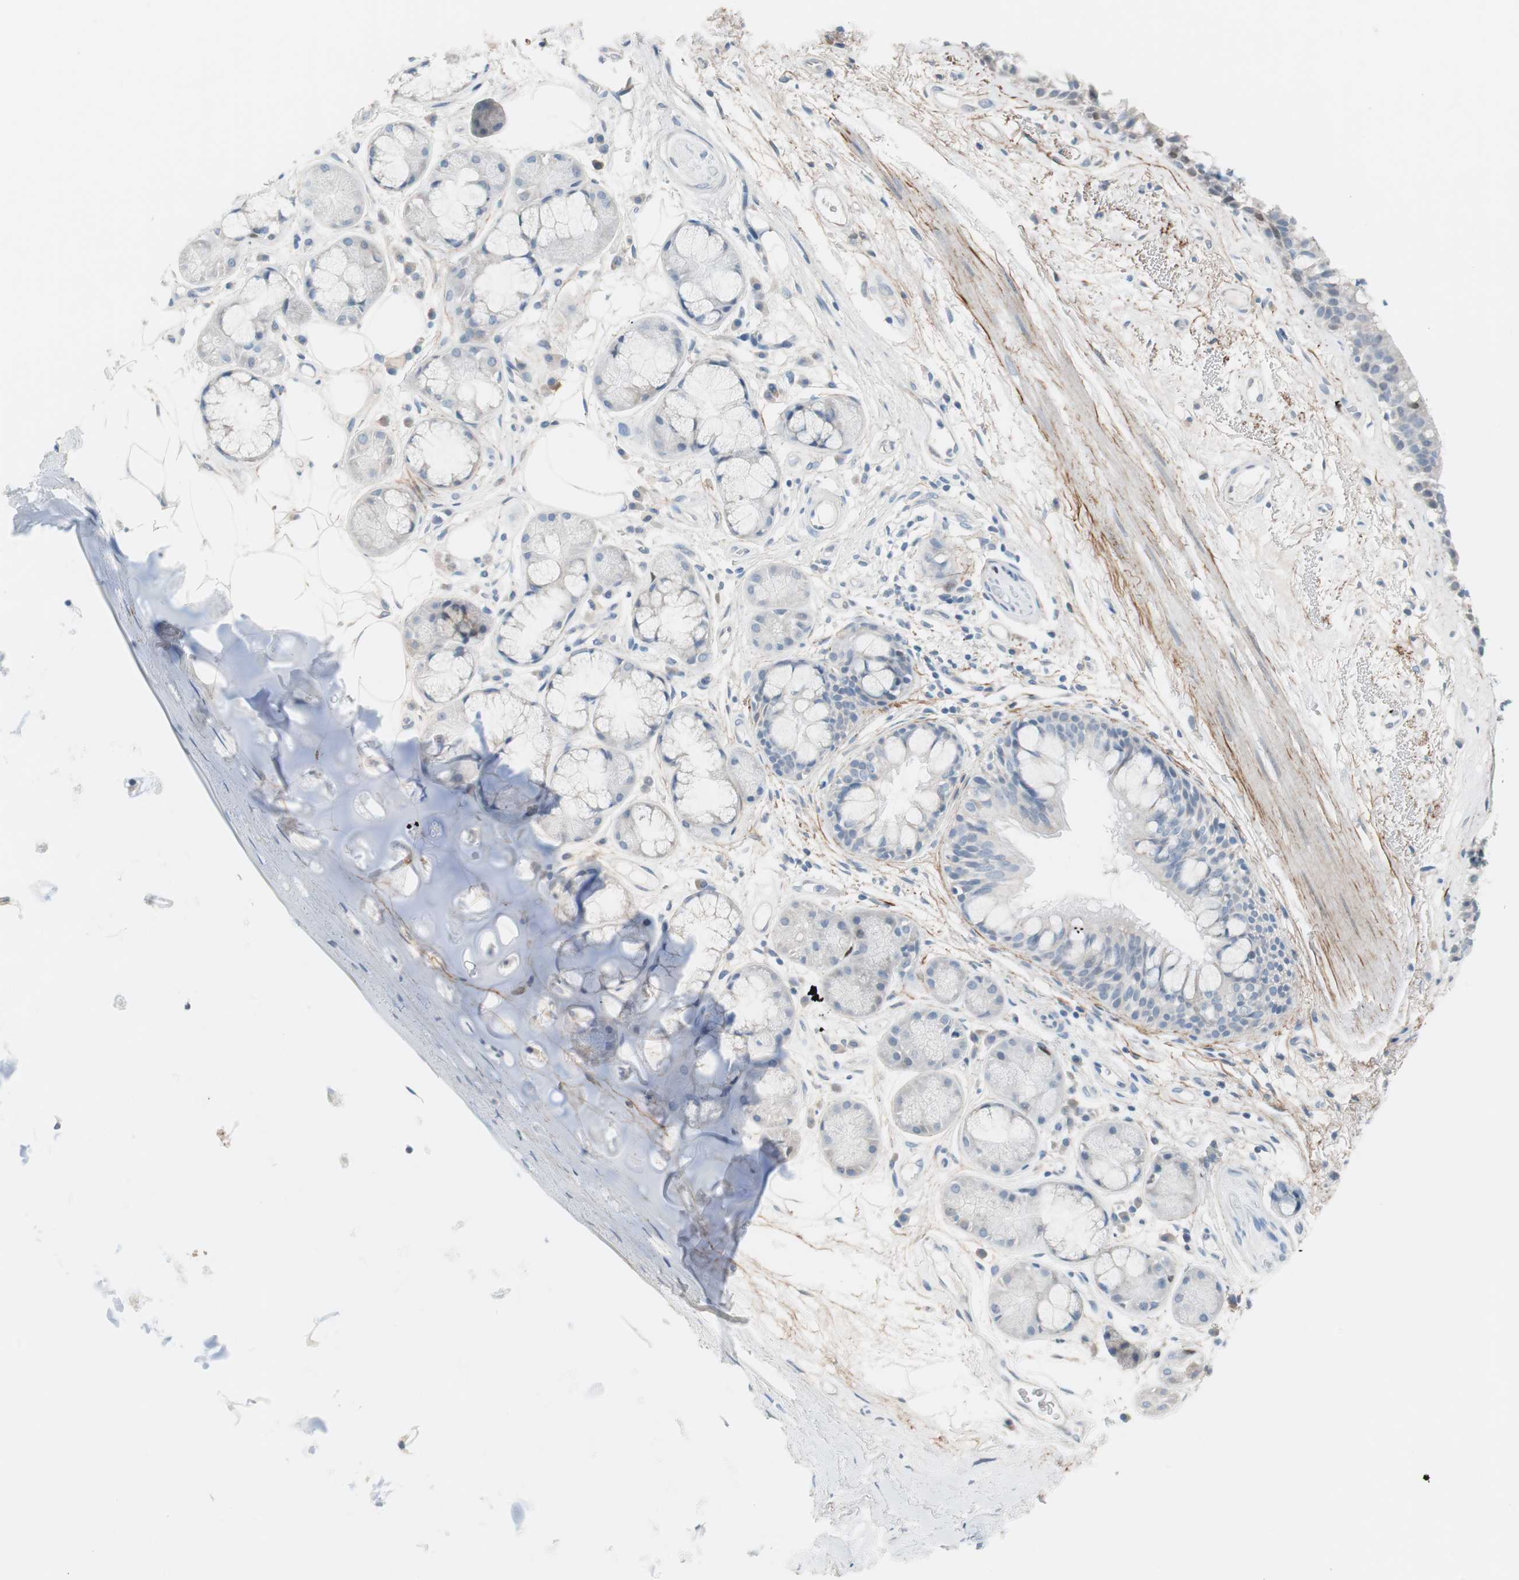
{"staining": {"intensity": "negative", "quantity": "none", "location": "none"}, "tissue": "bronchus", "cell_type": "Respiratory epithelial cells", "image_type": "normal", "snomed": [{"axis": "morphology", "description": "Normal tissue, NOS"}, {"axis": "topography", "description": "Bronchus"}], "caption": "Immunohistochemical staining of benign human bronchus demonstrates no significant staining in respiratory epithelial cells. The staining was performed using DAB to visualize the protein expression in brown, while the nuclei were stained in blue with hematoxylin (Magnification: 20x).", "gene": "FOSL1", "patient": {"sex": "male", "age": 66}}